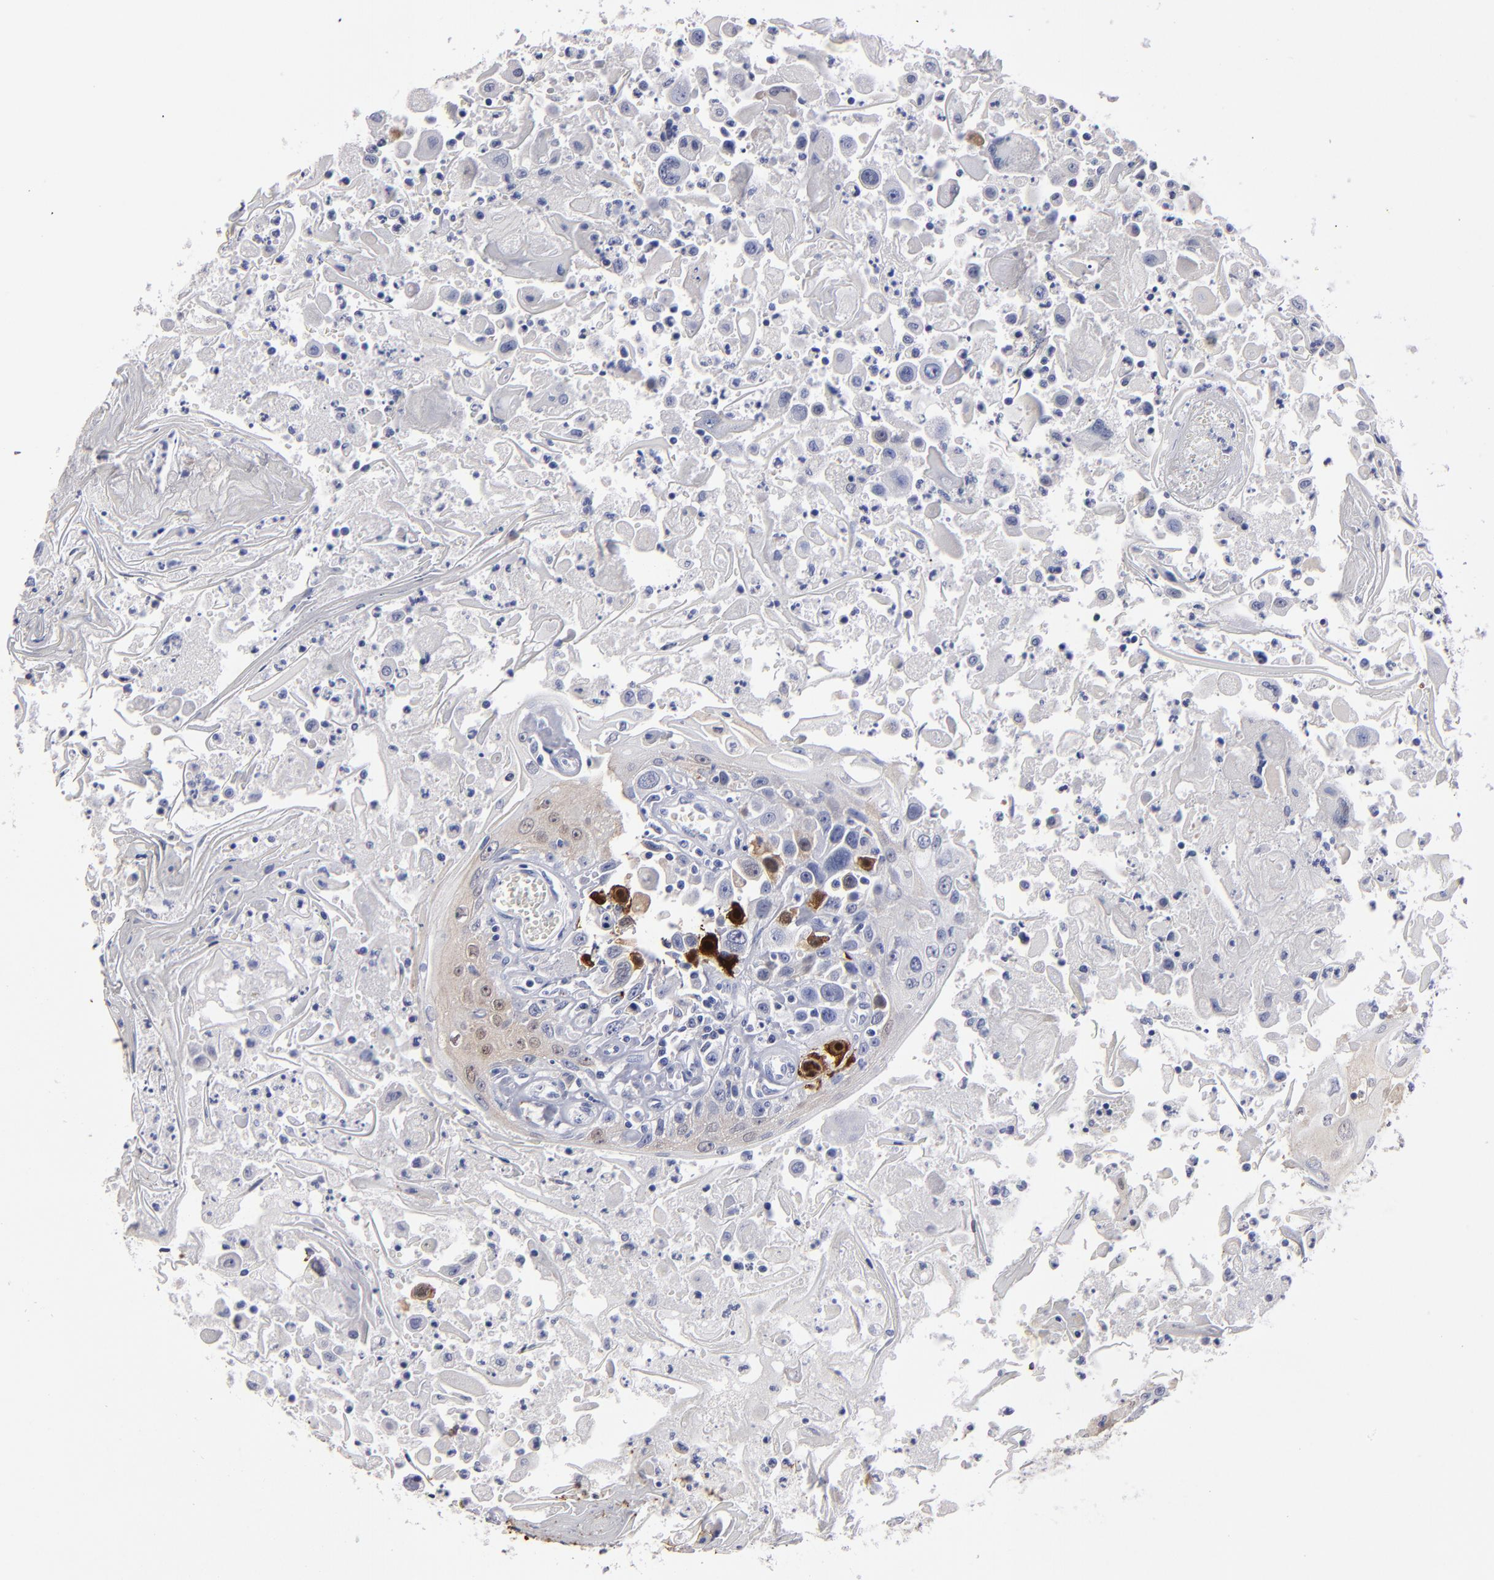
{"staining": {"intensity": "weak", "quantity": "<25%", "location": "cytoplasmic/membranous,nuclear"}, "tissue": "head and neck cancer", "cell_type": "Tumor cells", "image_type": "cancer", "snomed": [{"axis": "morphology", "description": "Squamous cell carcinoma, NOS"}, {"axis": "topography", "description": "Oral tissue"}, {"axis": "topography", "description": "Head-Neck"}], "caption": "High magnification brightfield microscopy of head and neck cancer stained with DAB (3,3'-diaminobenzidine) (brown) and counterstained with hematoxylin (blue): tumor cells show no significant staining.", "gene": "FABP4", "patient": {"sex": "female", "age": 76}}